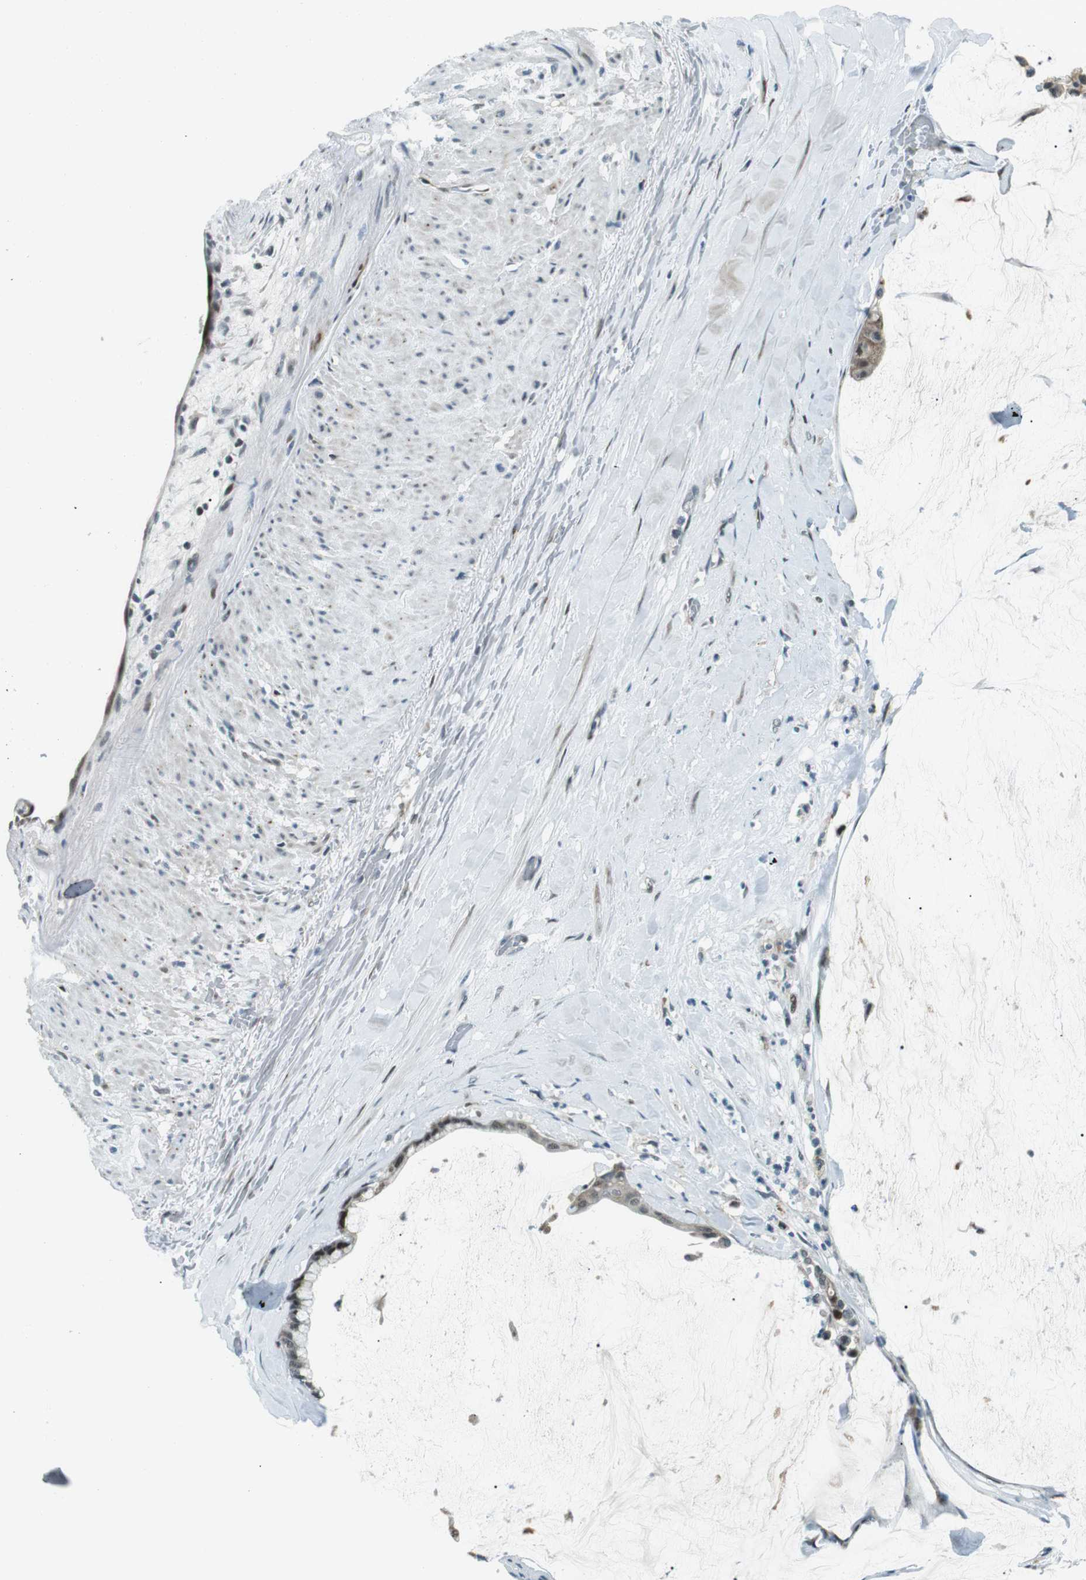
{"staining": {"intensity": "moderate", "quantity": "25%-75%", "location": "cytoplasmic/membranous,nuclear"}, "tissue": "pancreatic cancer", "cell_type": "Tumor cells", "image_type": "cancer", "snomed": [{"axis": "morphology", "description": "Adenocarcinoma, NOS"}, {"axis": "topography", "description": "Pancreas"}], "caption": "The micrograph shows a brown stain indicating the presence of a protein in the cytoplasmic/membranous and nuclear of tumor cells in pancreatic adenocarcinoma.", "gene": "PJA1", "patient": {"sex": "male", "age": 41}}